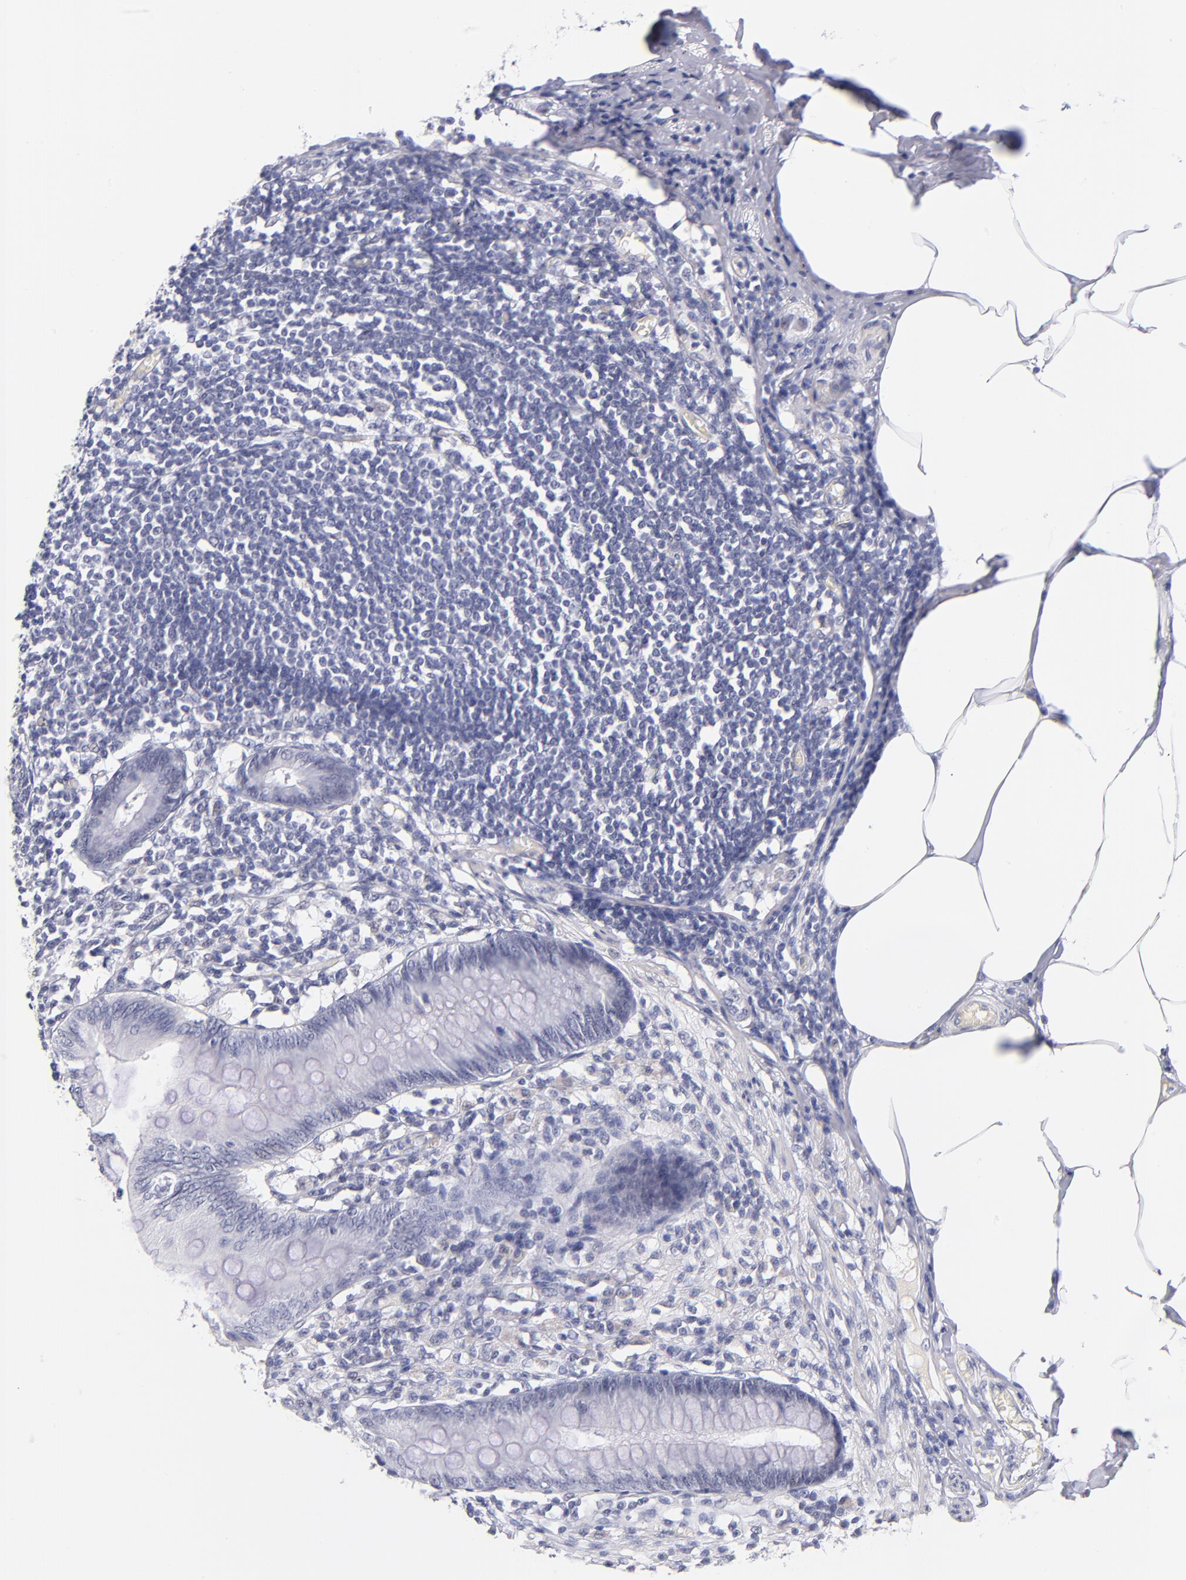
{"staining": {"intensity": "negative", "quantity": "none", "location": "none"}, "tissue": "appendix", "cell_type": "Glandular cells", "image_type": "normal", "snomed": [{"axis": "morphology", "description": "Normal tissue, NOS"}, {"axis": "morphology", "description": "Inflammation, NOS"}, {"axis": "topography", "description": "Appendix"}], "caption": "IHC micrograph of normal appendix stained for a protein (brown), which exhibits no expression in glandular cells. (DAB immunohistochemistry, high magnification).", "gene": "SNRPB", "patient": {"sex": "male", "age": 46}}